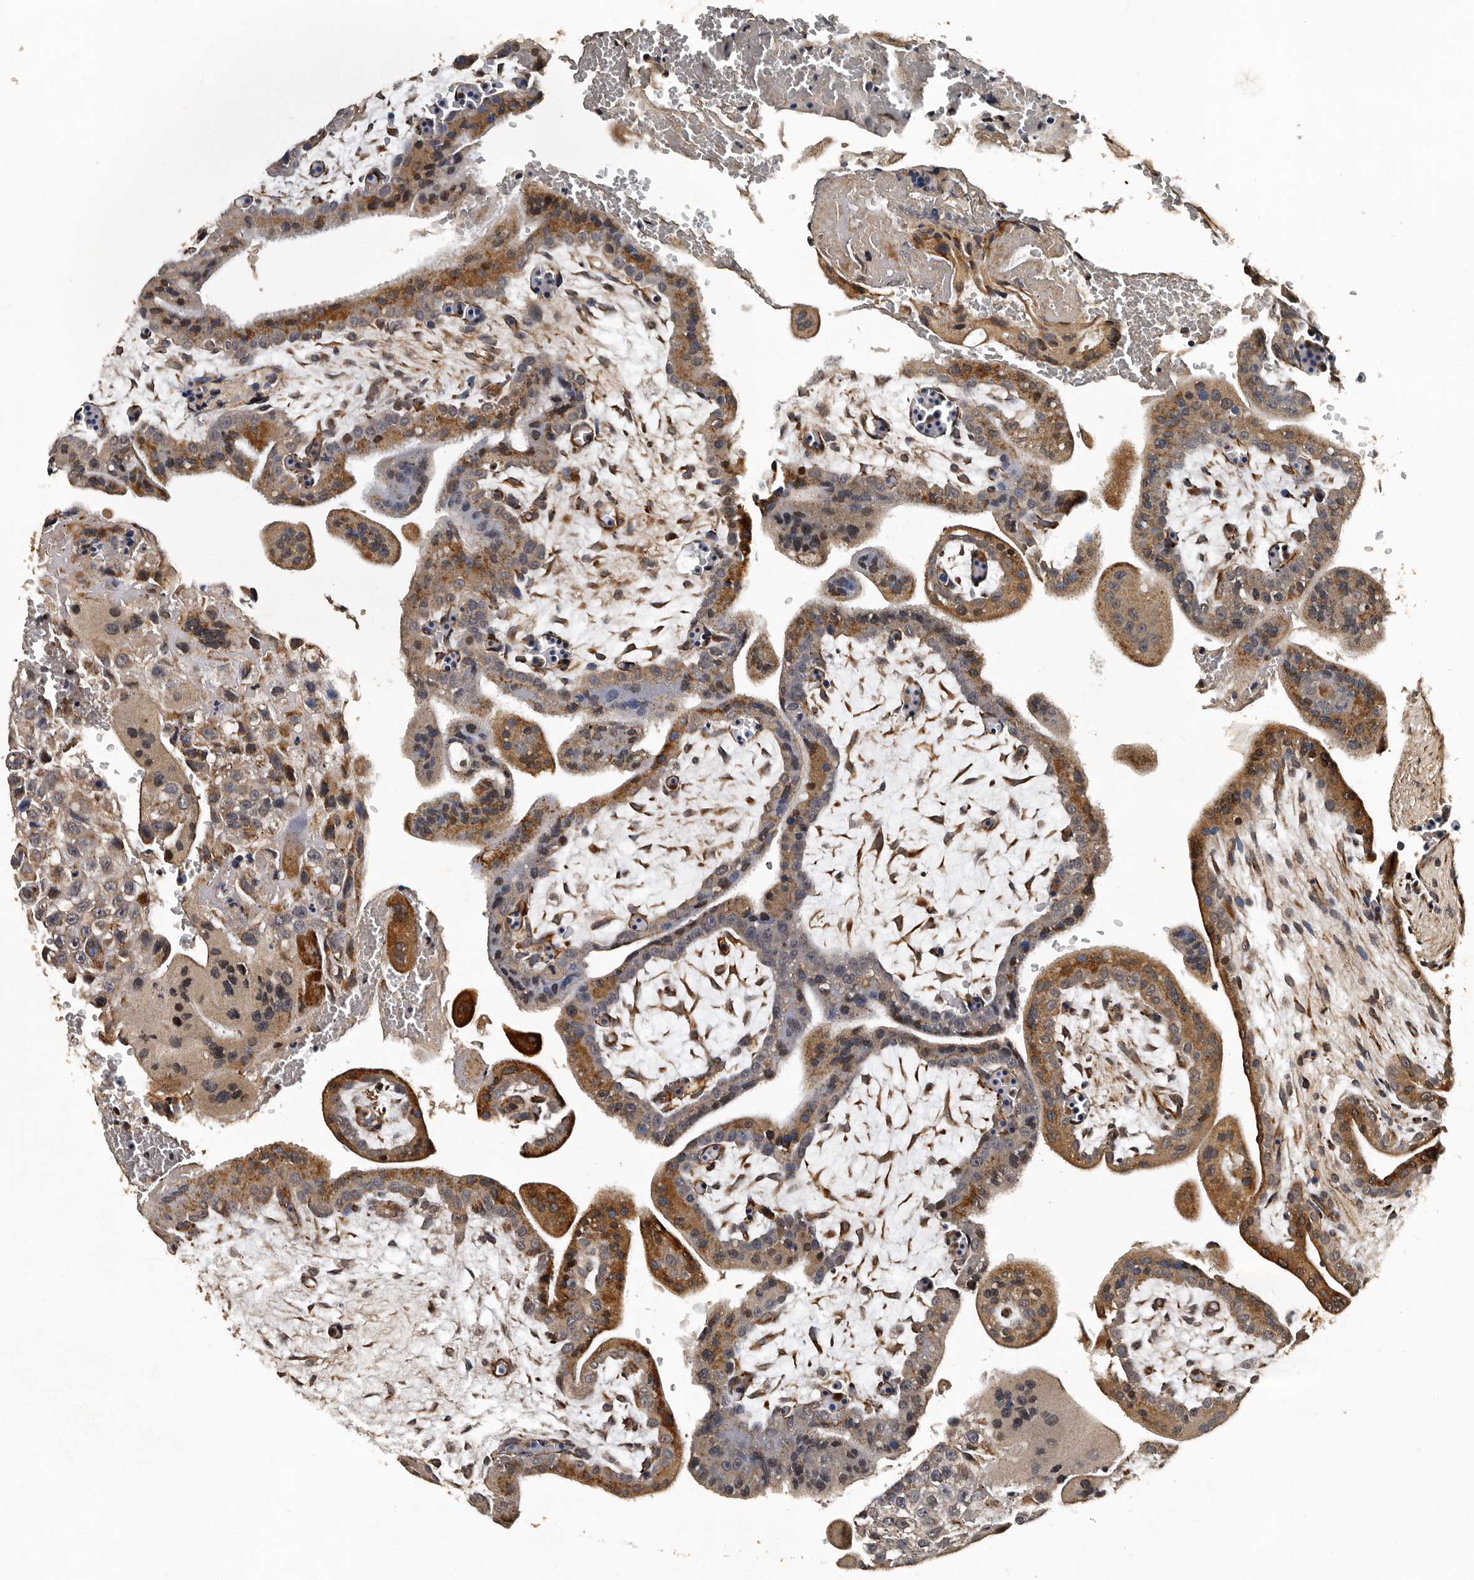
{"staining": {"intensity": "moderate", "quantity": ">75%", "location": "cytoplasmic/membranous"}, "tissue": "placenta", "cell_type": "Decidual cells", "image_type": "normal", "snomed": [{"axis": "morphology", "description": "Normal tissue, NOS"}, {"axis": "topography", "description": "Placenta"}], "caption": "High-magnification brightfield microscopy of benign placenta stained with DAB (brown) and counterstained with hematoxylin (blue). decidual cells exhibit moderate cytoplasmic/membranous expression is identified in approximately>75% of cells. The protein is stained brown, and the nuclei are stained in blue (DAB (3,3'-diaminobenzidine) IHC with brightfield microscopy, high magnification).", "gene": "CPNE3", "patient": {"sex": "female", "age": 35}}